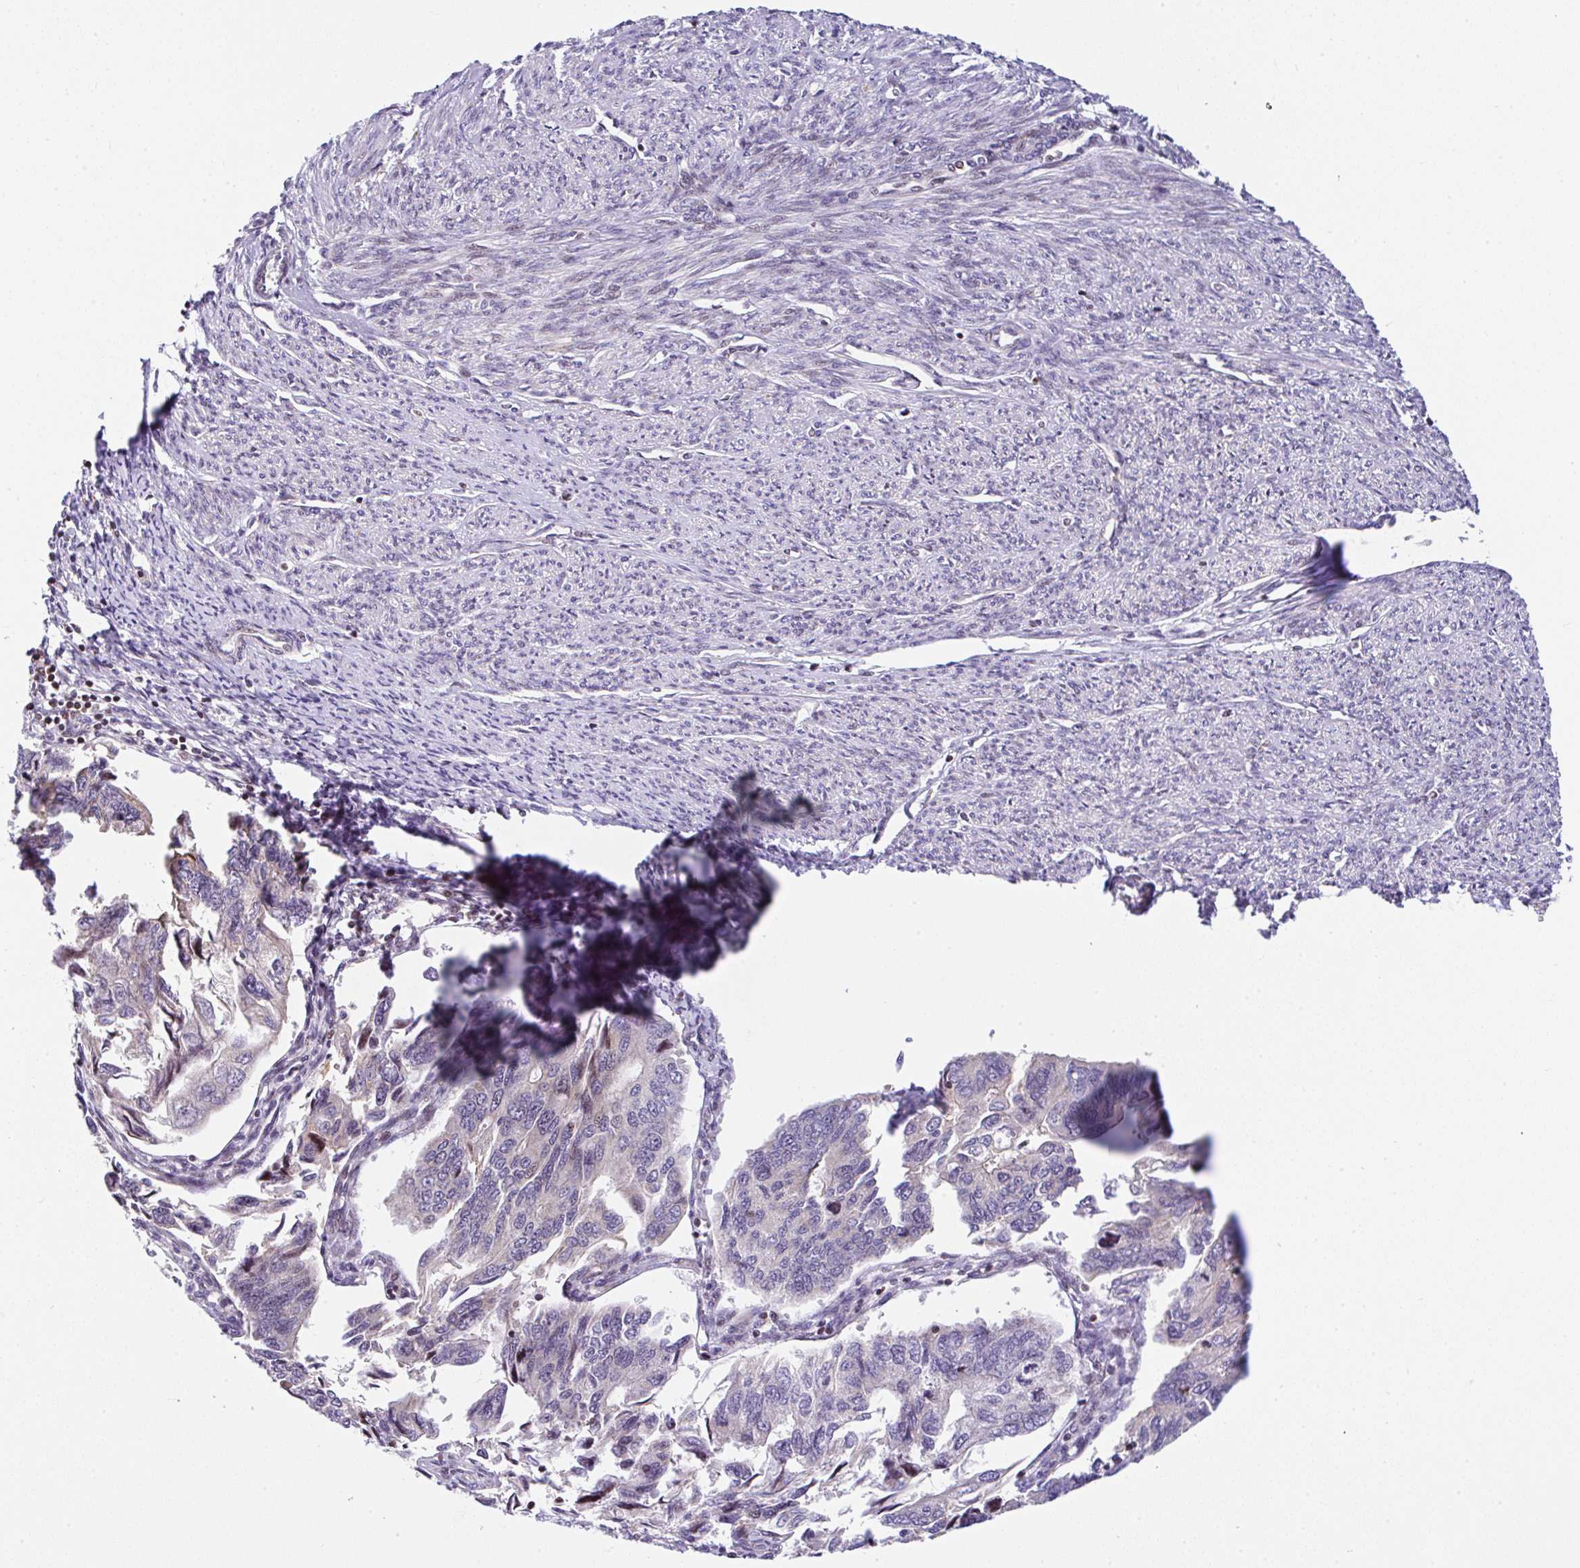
{"staining": {"intensity": "negative", "quantity": "none", "location": "none"}, "tissue": "endometrial cancer", "cell_type": "Tumor cells", "image_type": "cancer", "snomed": [{"axis": "morphology", "description": "Carcinoma, NOS"}, {"axis": "topography", "description": "Uterus"}], "caption": "Tumor cells show no significant expression in endometrial cancer (carcinoma).", "gene": "FIGNL1", "patient": {"sex": "female", "age": 76}}